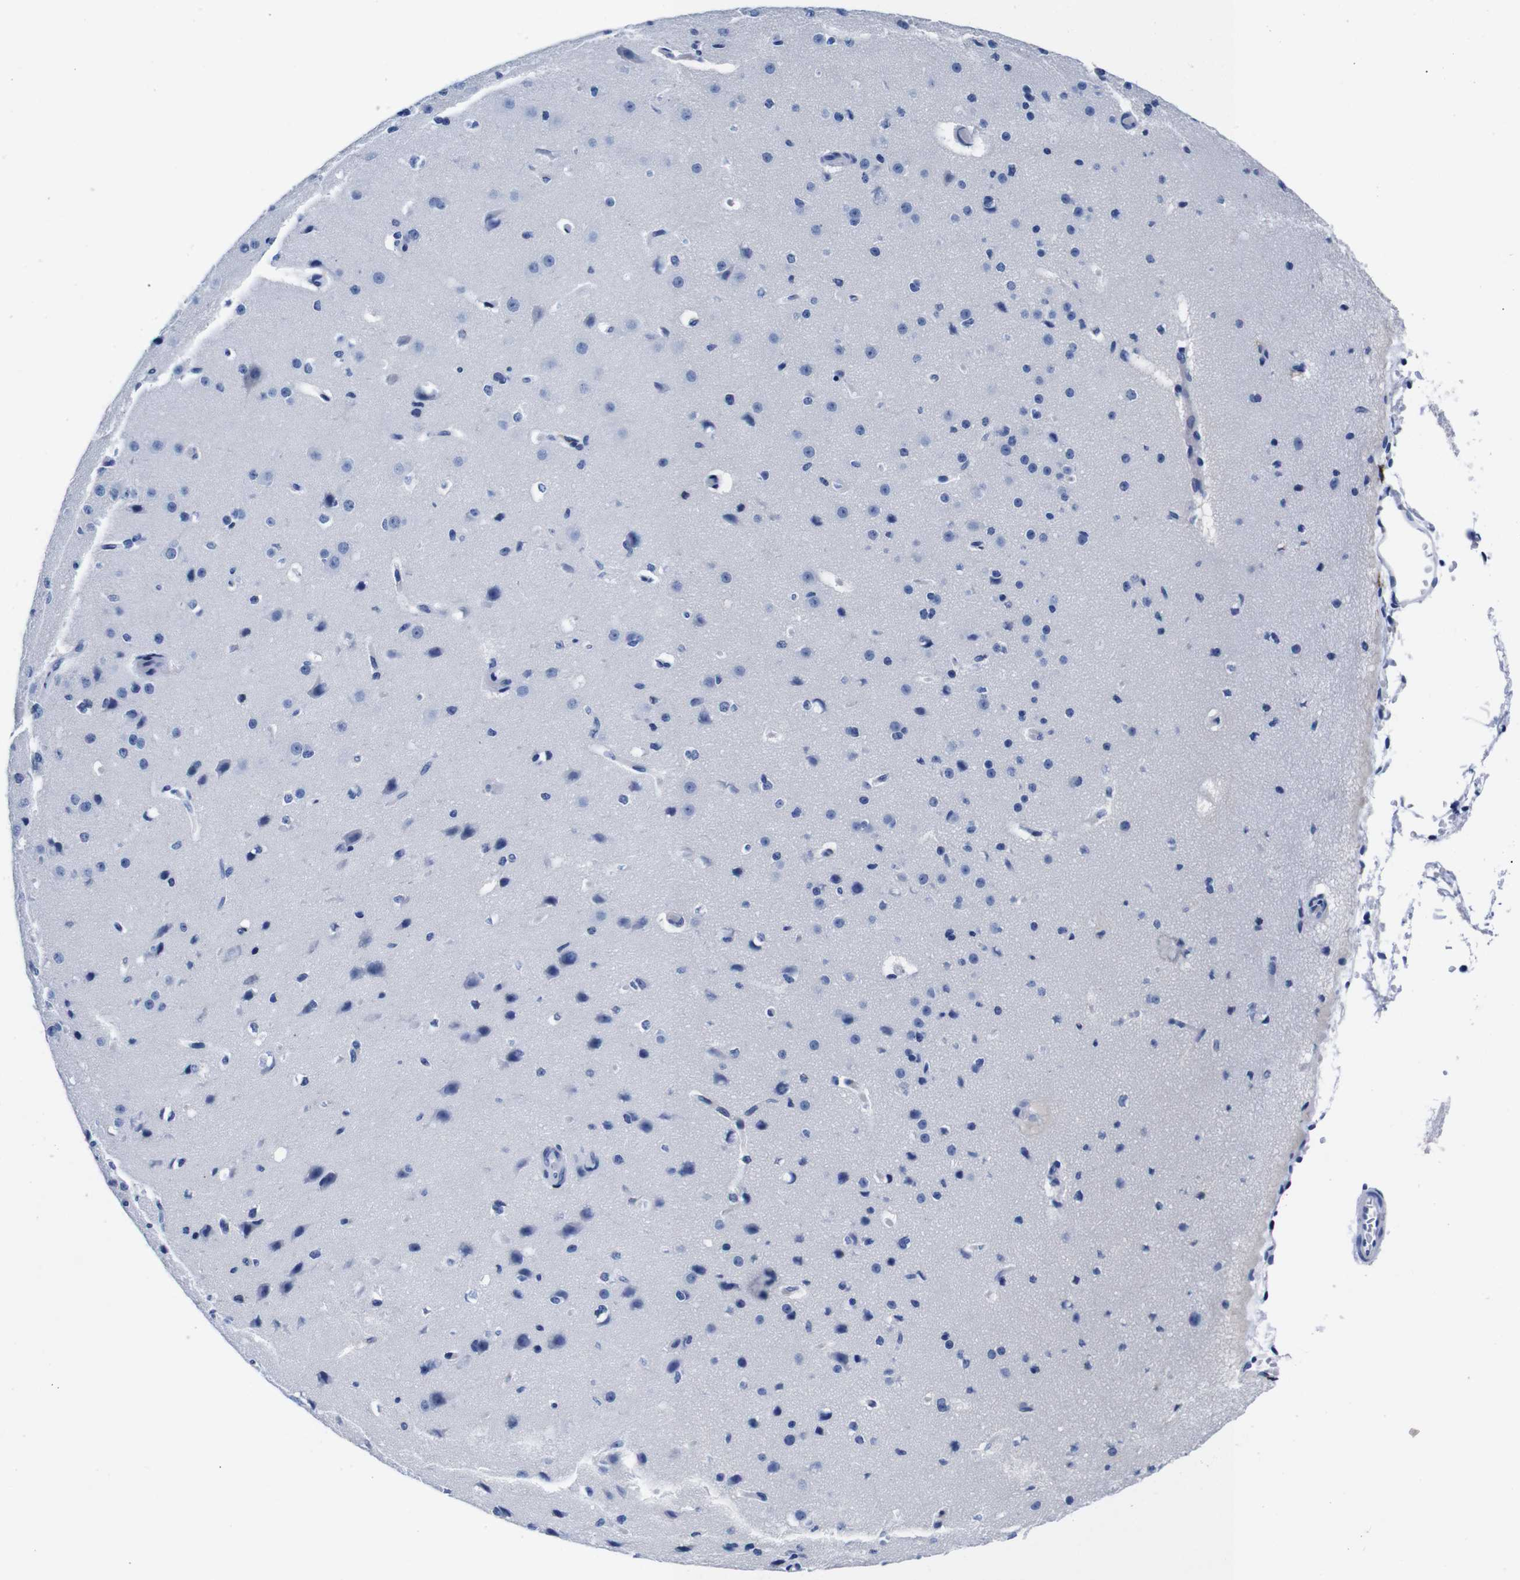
{"staining": {"intensity": "negative", "quantity": "none", "location": "none"}, "tissue": "cerebral cortex", "cell_type": "Endothelial cells", "image_type": "normal", "snomed": [{"axis": "morphology", "description": "Normal tissue, NOS"}, {"axis": "morphology", "description": "Developmental malformation"}, {"axis": "topography", "description": "Cerebral cortex"}], "caption": "IHC of benign cerebral cortex shows no staining in endothelial cells. (Stains: DAB immunohistochemistry with hematoxylin counter stain, Microscopy: brightfield microscopy at high magnification).", "gene": "ENSG00000248993", "patient": {"sex": "female", "age": 30}}